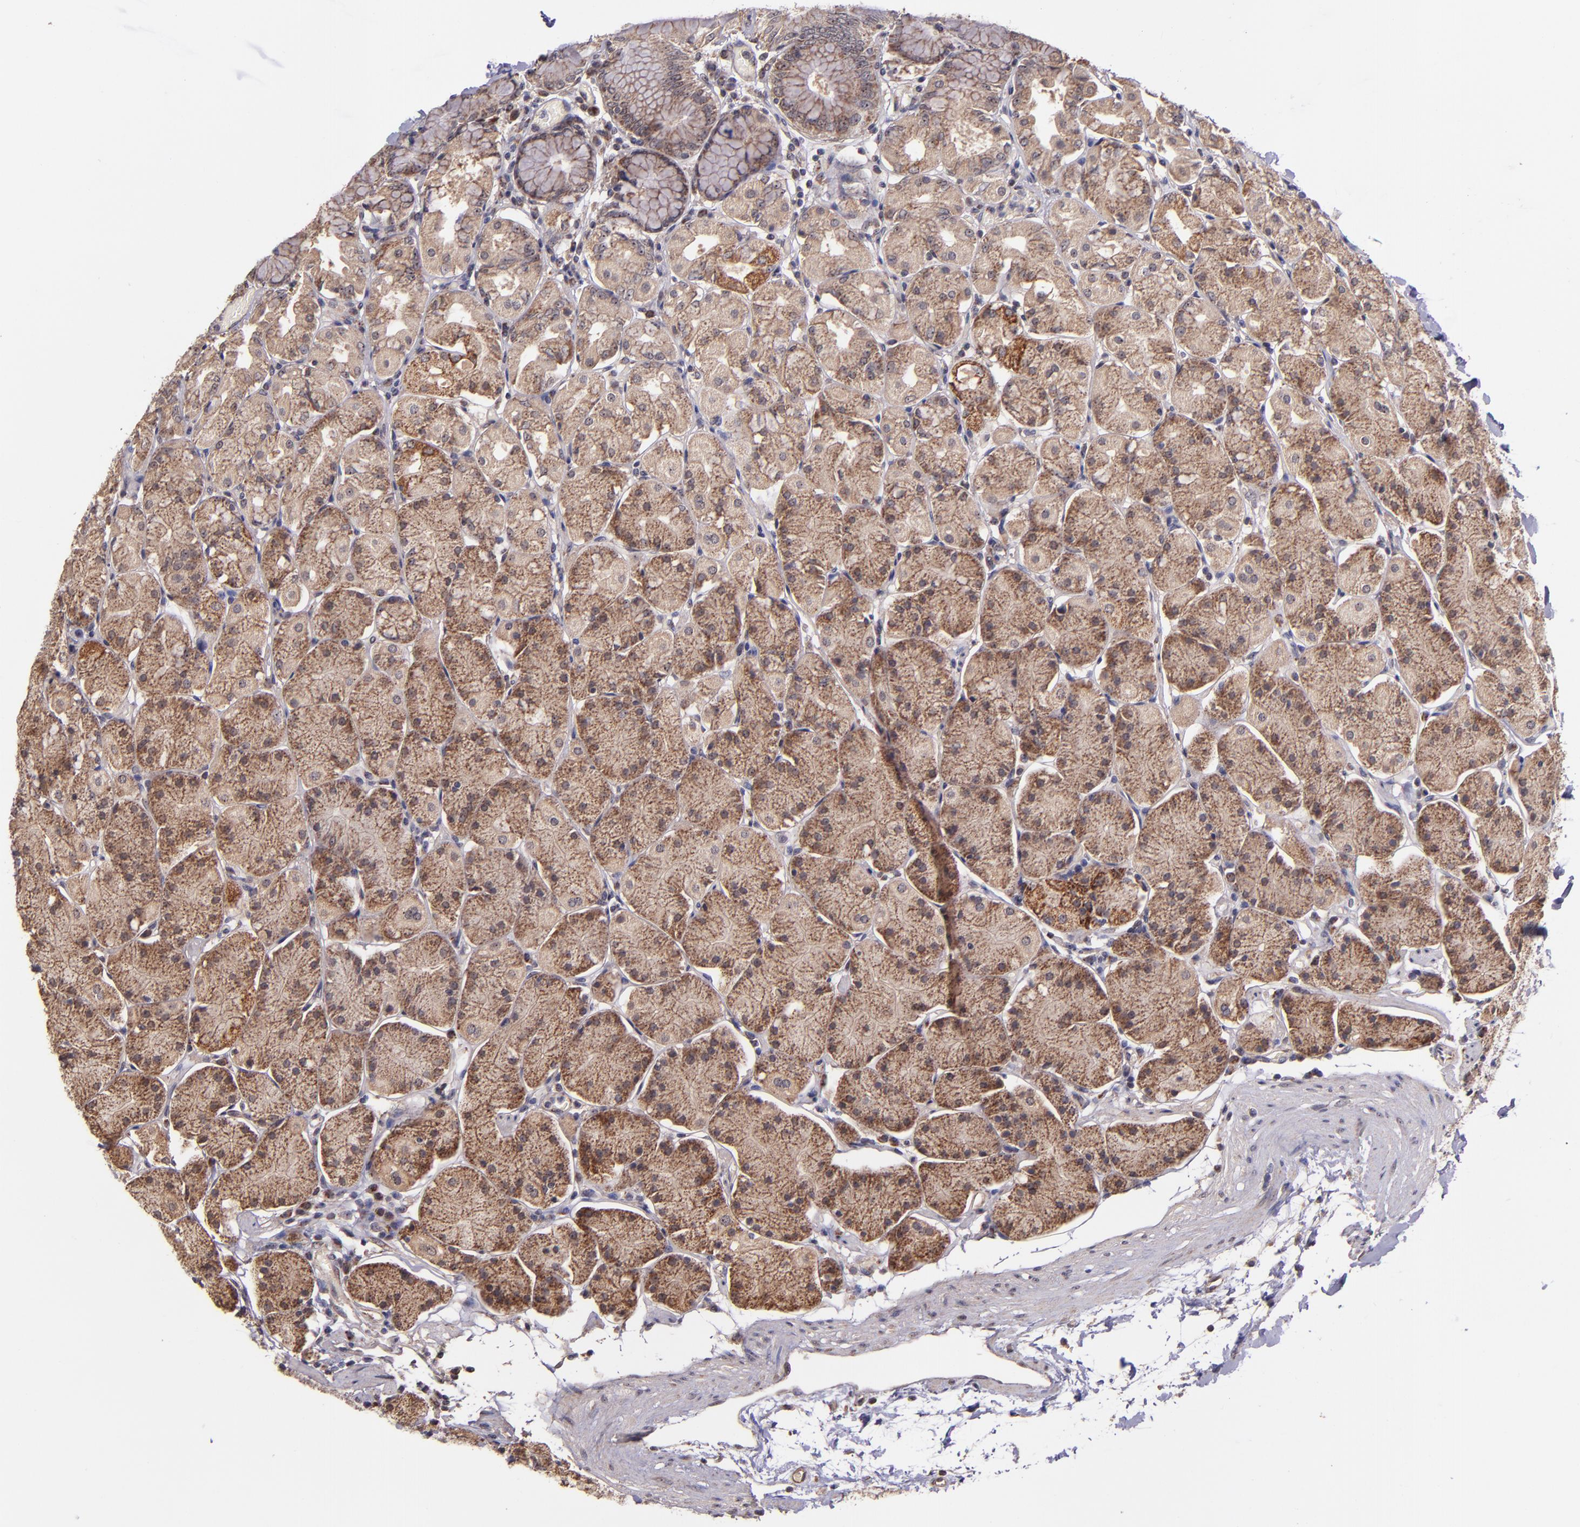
{"staining": {"intensity": "moderate", "quantity": ">75%", "location": "cytoplasmic/membranous"}, "tissue": "stomach", "cell_type": "Glandular cells", "image_type": "normal", "snomed": [{"axis": "morphology", "description": "Normal tissue, NOS"}, {"axis": "topography", "description": "Stomach, upper"}, {"axis": "topography", "description": "Stomach"}], "caption": "Immunohistochemical staining of unremarkable human stomach exhibits moderate cytoplasmic/membranous protein positivity in about >75% of glandular cells.", "gene": "SHC1", "patient": {"sex": "male", "age": 76}}